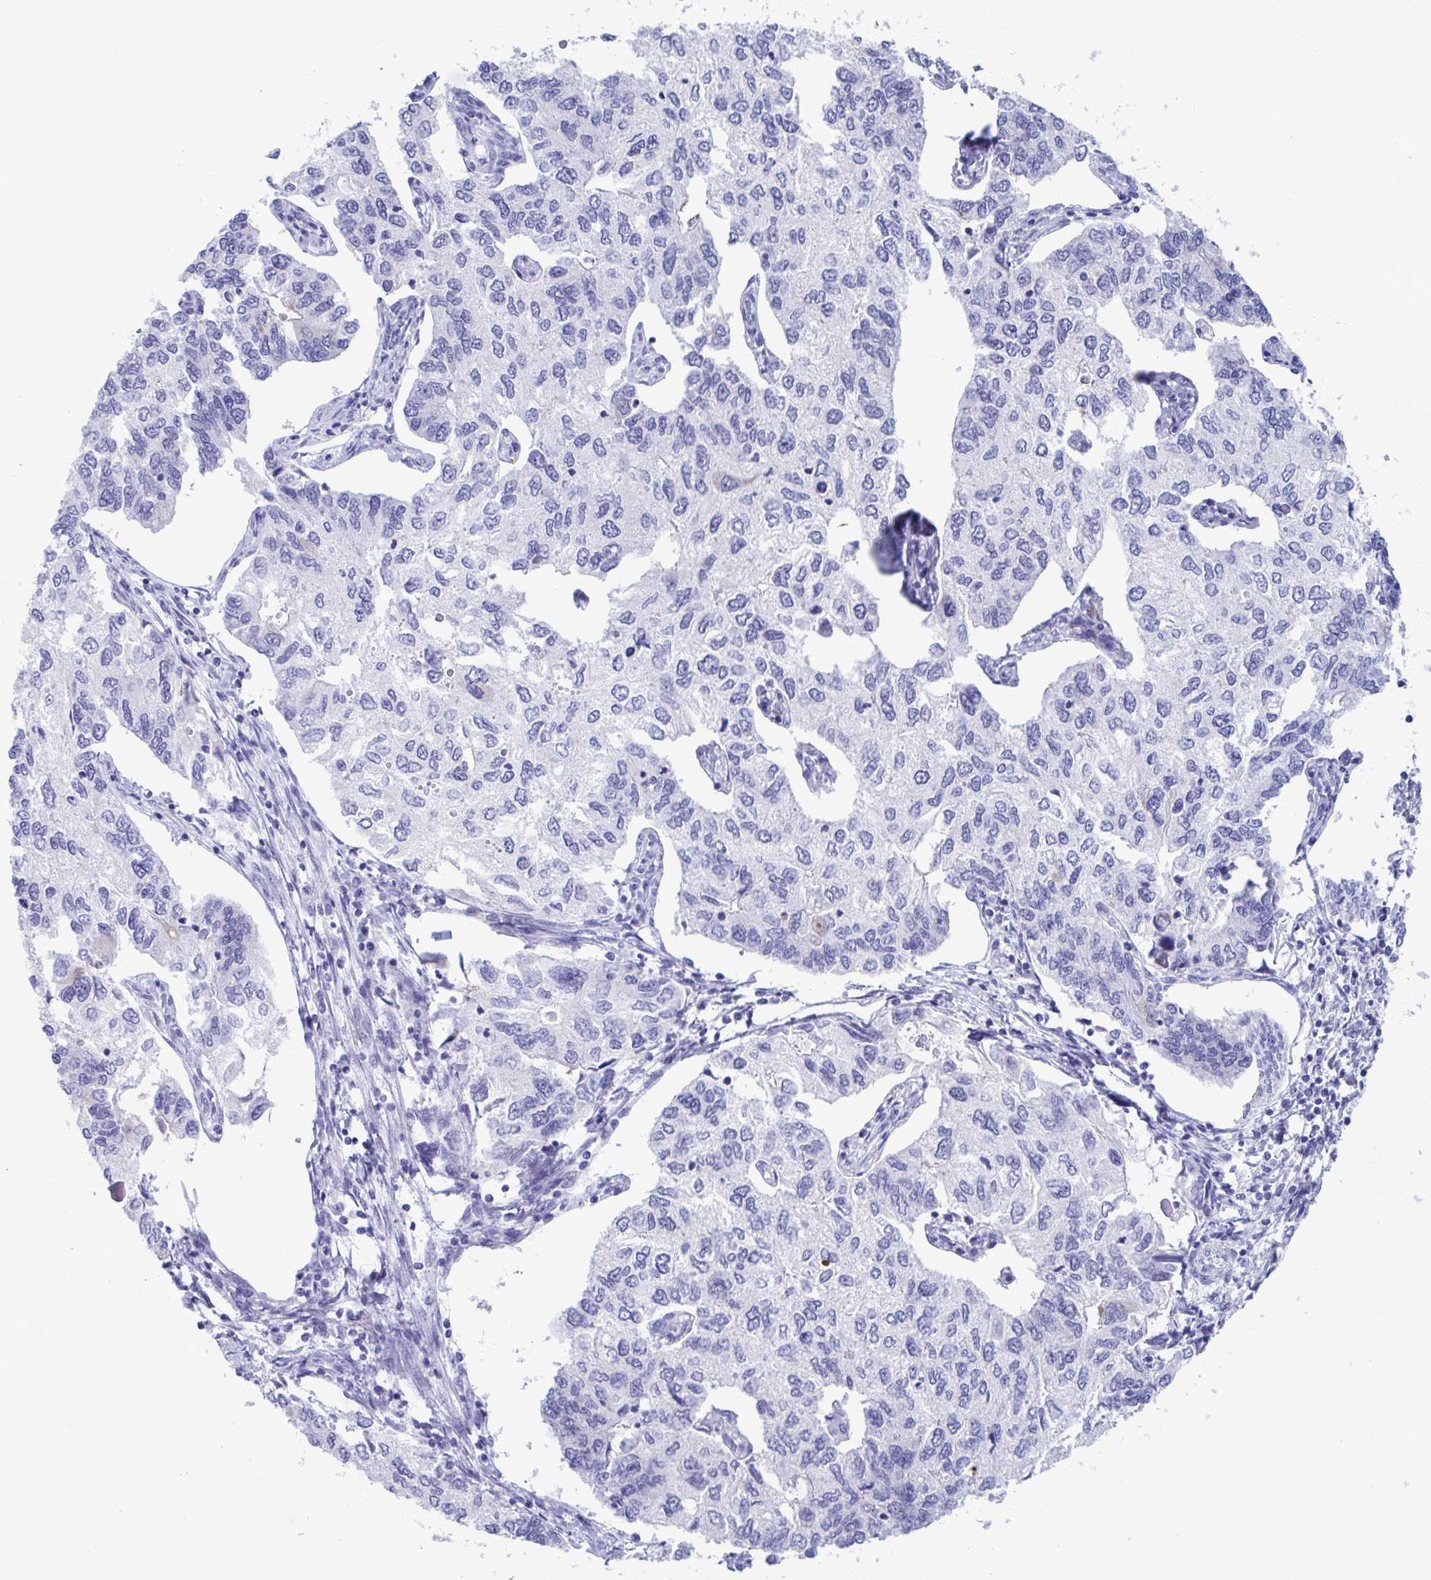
{"staining": {"intensity": "negative", "quantity": "none", "location": "none"}, "tissue": "endometrial cancer", "cell_type": "Tumor cells", "image_type": "cancer", "snomed": [{"axis": "morphology", "description": "Carcinoma, NOS"}, {"axis": "topography", "description": "Uterus"}], "caption": "Micrograph shows no protein expression in tumor cells of endometrial carcinoma tissue.", "gene": "TTC30B", "patient": {"sex": "female", "age": 76}}